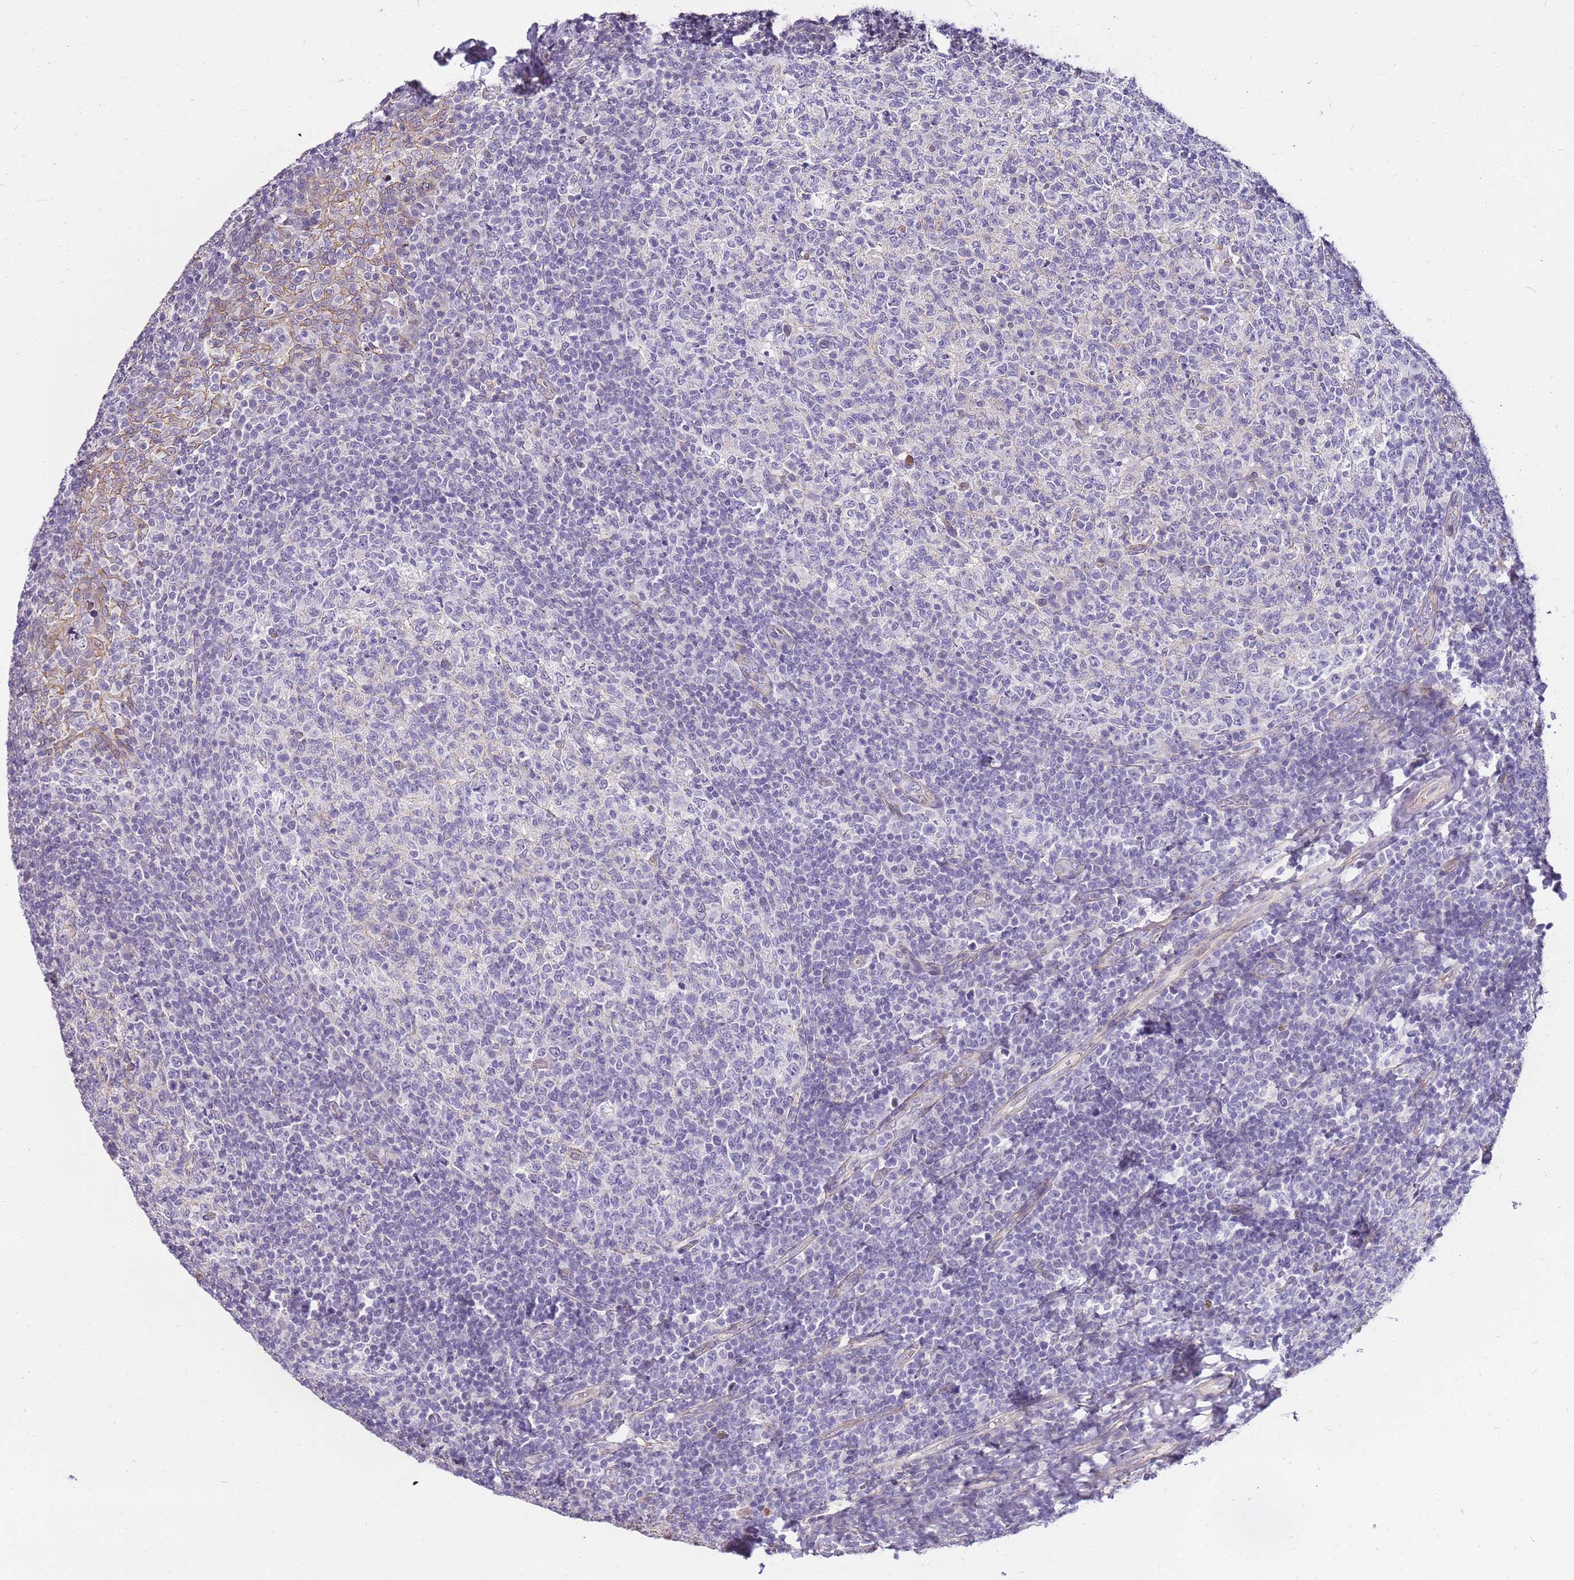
{"staining": {"intensity": "moderate", "quantity": ">75%", "location": "cytoplasmic/membranous"}, "tissue": "tonsil", "cell_type": "Germinal center cells", "image_type": "normal", "snomed": [{"axis": "morphology", "description": "Normal tissue, NOS"}, {"axis": "topography", "description": "Tonsil"}], "caption": "Immunohistochemical staining of unremarkable human tonsil shows medium levels of moderate cytoplasmic/membranous expression in approximately >75% of germinal center cells.", "gene": "CLBA1", "patient": {"sex": "female", "age": 19}}